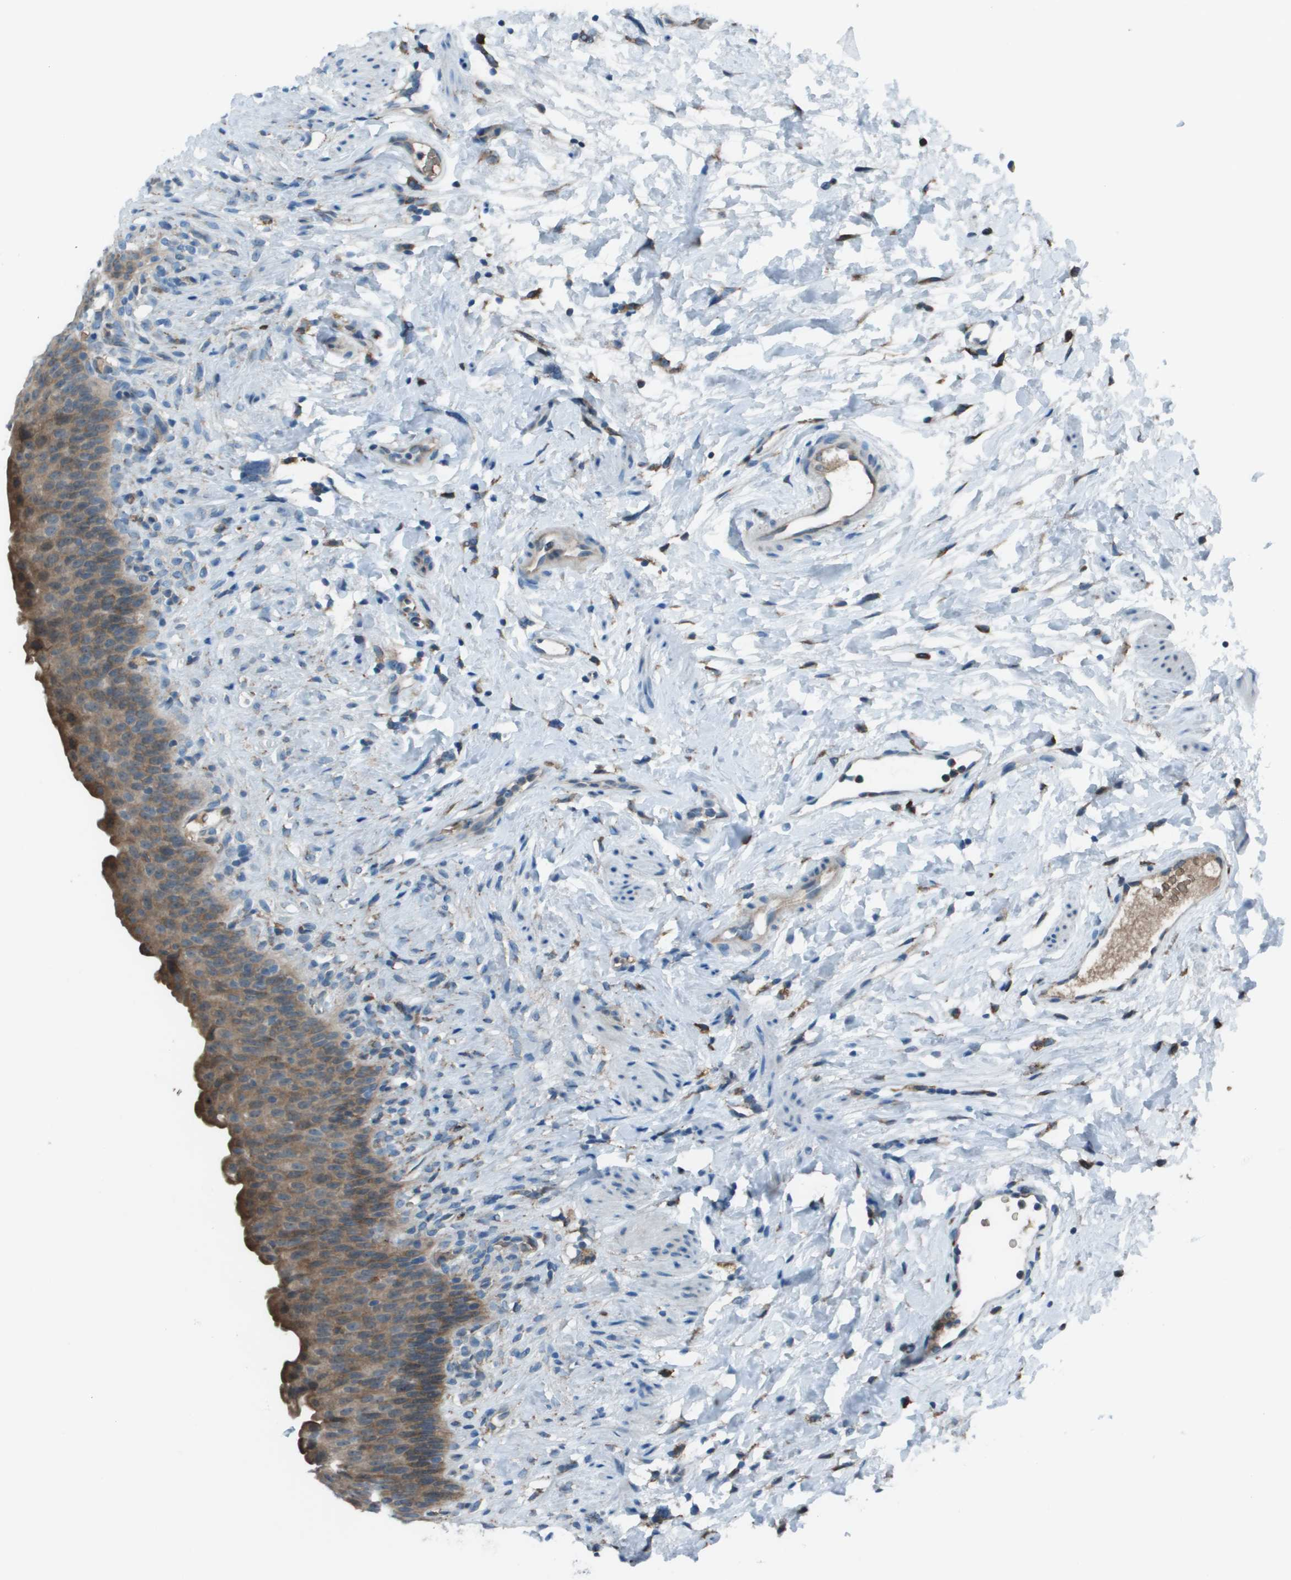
{"staining": {"intensity": "moderate", "quantity": ">75%", "location": "cytoplasmic/membranous"}, "tissue": "urinary bladder", "cell_type": "Urothelial cells", "image_type": "normal", "snomed": [{"axis": "morphology", "description": "Normal tissue, NOS"}, {"axis": "topography", "description": "Urinary bladder"}], "caption": "Immunohistochemical staining of unremarkable urinary bladder shows >75% levels of moderate cytoplasmic/membranous protein staining in about >75% of urothelial cells. The staining was performed using DAB to visualize the protein expression in brown, while the nuclei were stained in blue with hematoxylin (Magnification: 20x).", "gene": "UTS2", "patient": {"sex": "female", "age": 79}}